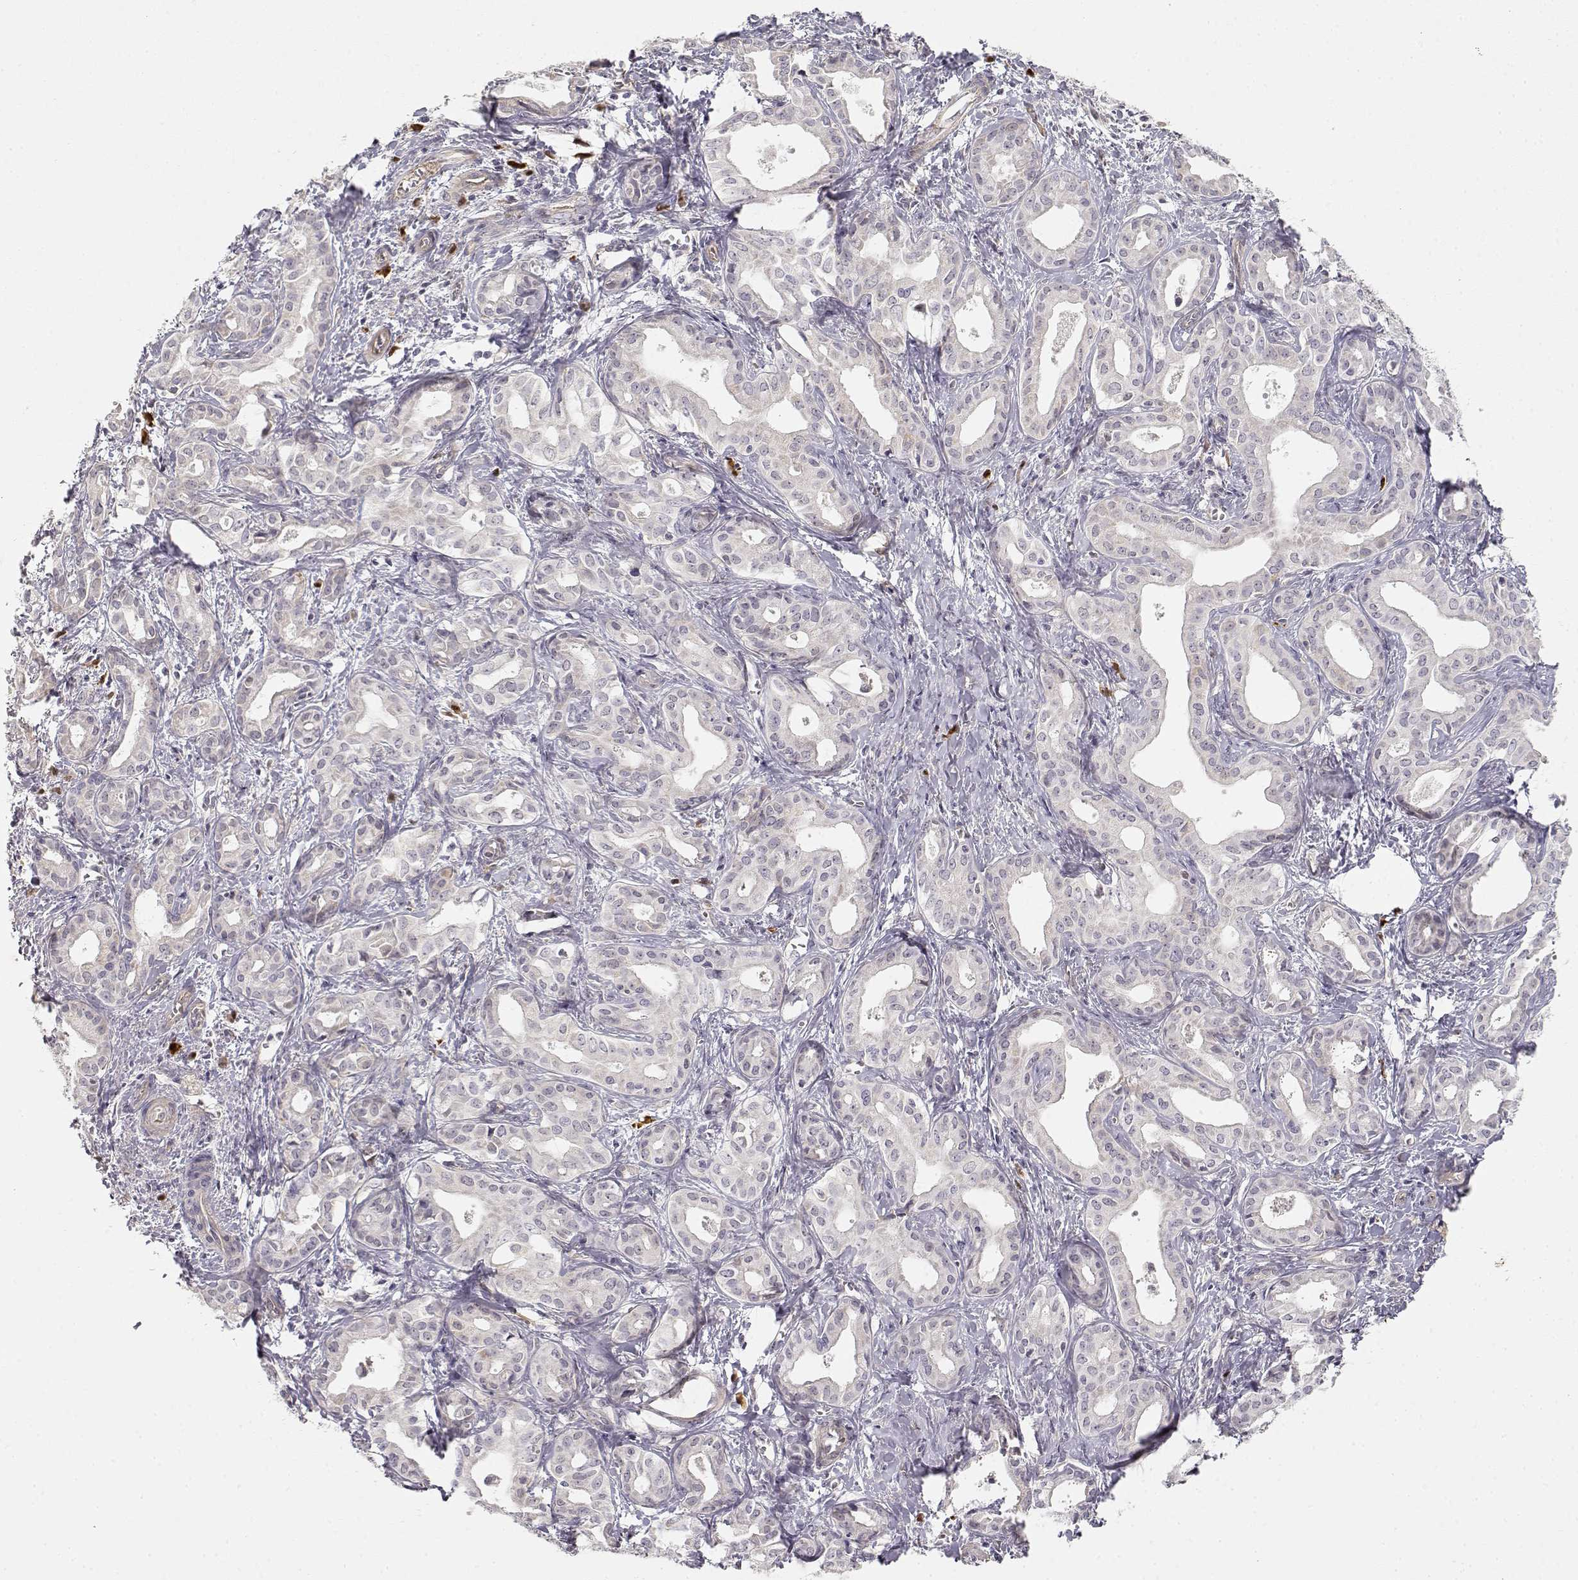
{"staining": {"intensity": "negative", "quantity": "none", "location": "none"}, "tissue": "liver cancer", "cell_type": "Tumor cells", "image_type": "cancer", "snomed": [{"axis": "morphology", "description": "Cholangiocarcinoma"}, {"axis": "topography", "description": "Liver"}], "caption": "Immunohistochemical staining of human liver cholangiocarcinoma displays no significant expression in tumor cells. (Stains: DAB (3,3'-diaminobenzidine) IHC with hematoxylin counter stain, Microscopy: brightfield microscopy at high magnification).", "gene": "EAF2", "patient": {"sex": "female", "age": 65}}